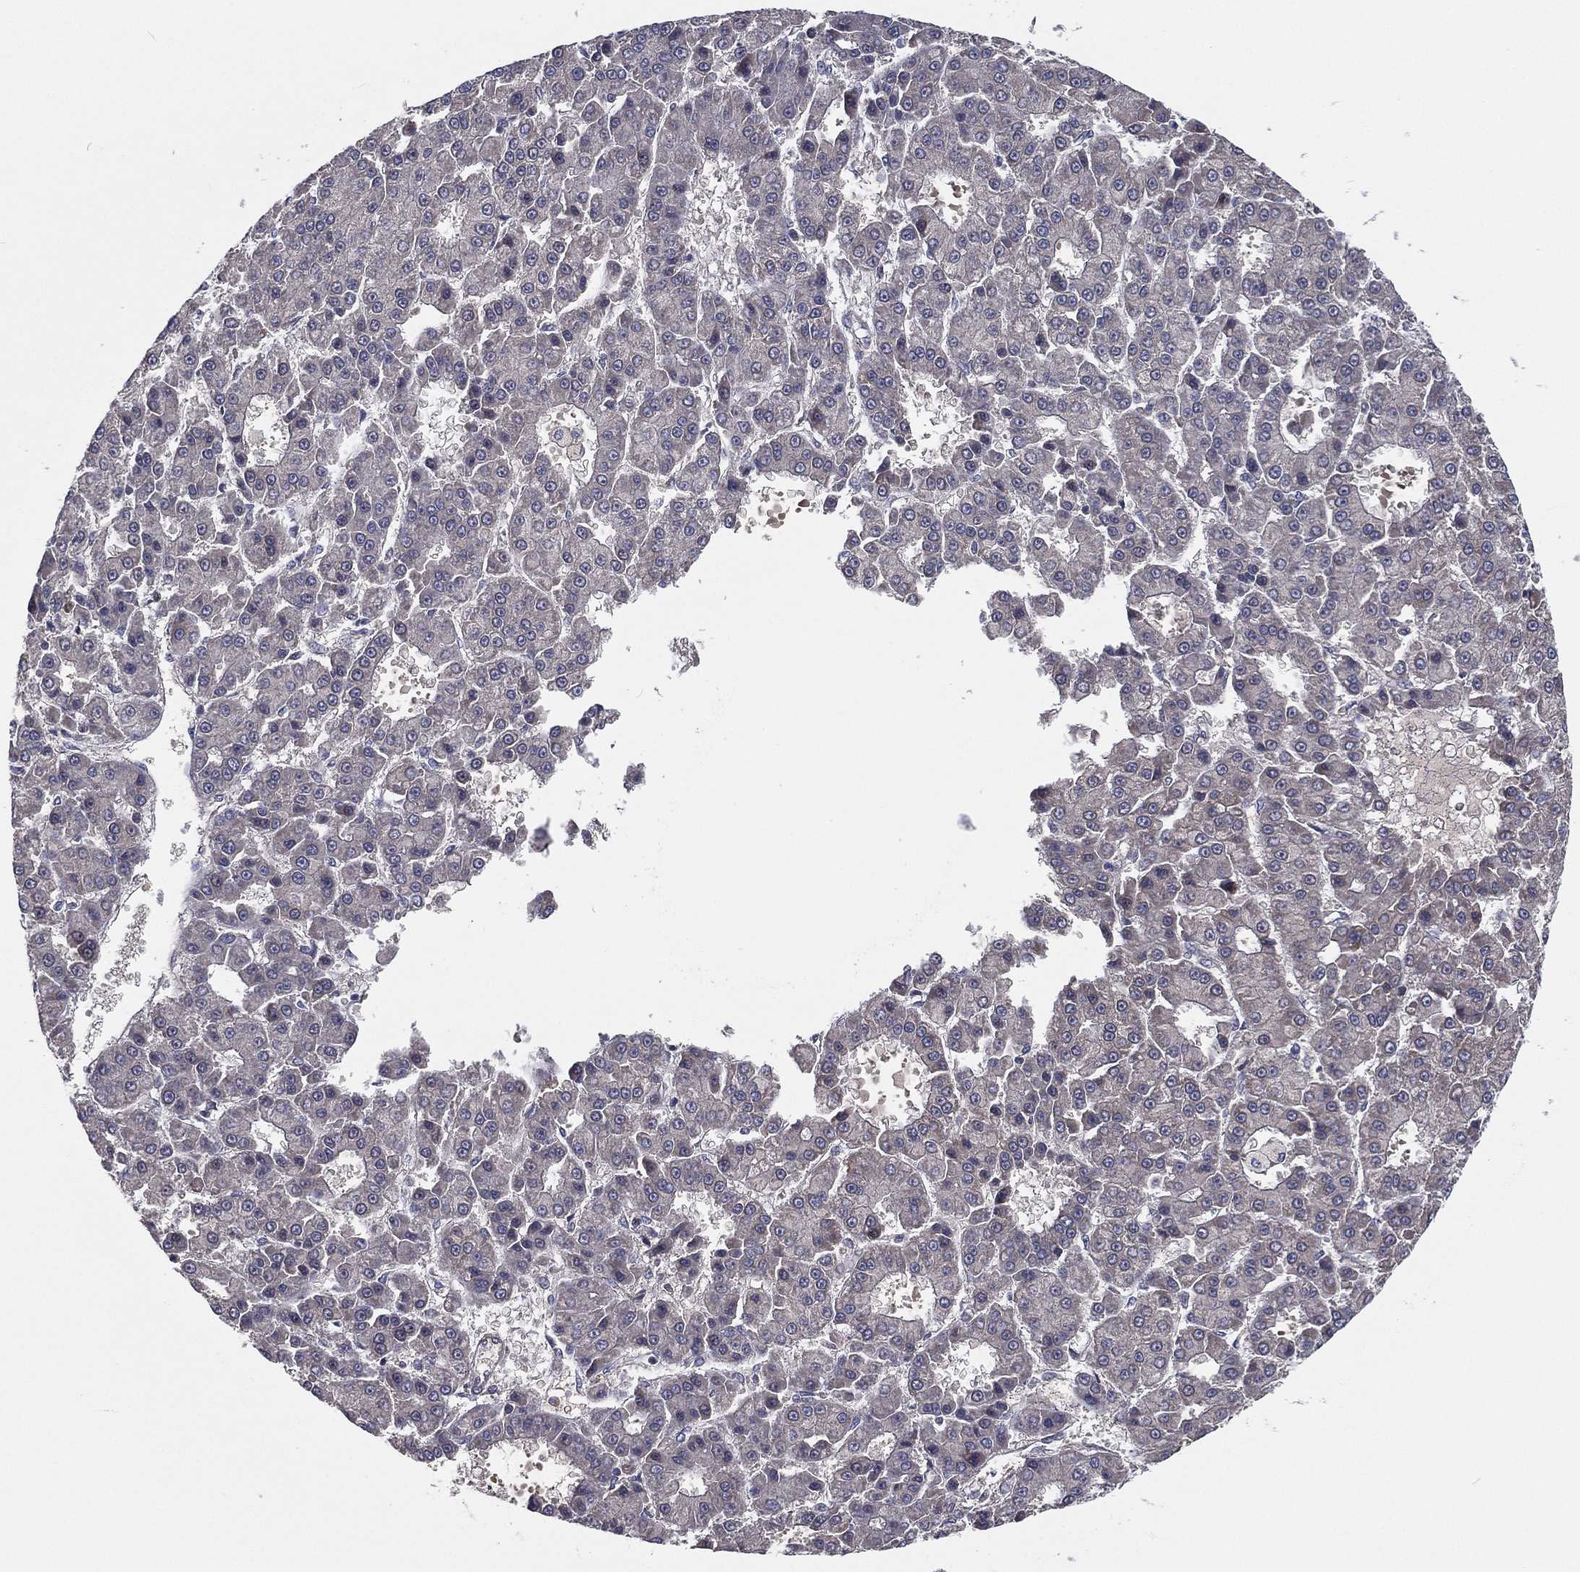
{"staining": {"intensity": "negative", "quantity": "none", "location": "none"}, "tissue": "liver cancer", "cell_type": "Tumor cells", "image_type": "cancer", "snomed": [{"axis": "morphology", "description": "Carcinoma, Hepatocellular, NOS"}, {"axis": "topography", "description": "Liver"}], "caption": "Protein analysis of liver cancer (hepatocellular carcinoma) displays no significant staining in tumor cells. Brightfield microscopy of IHC stained with DAB (brown) and hematoxylin (blue), captured at high magnification.", "gene": "EIF2B5", "patient": {"sex": "male", "age": 70}}